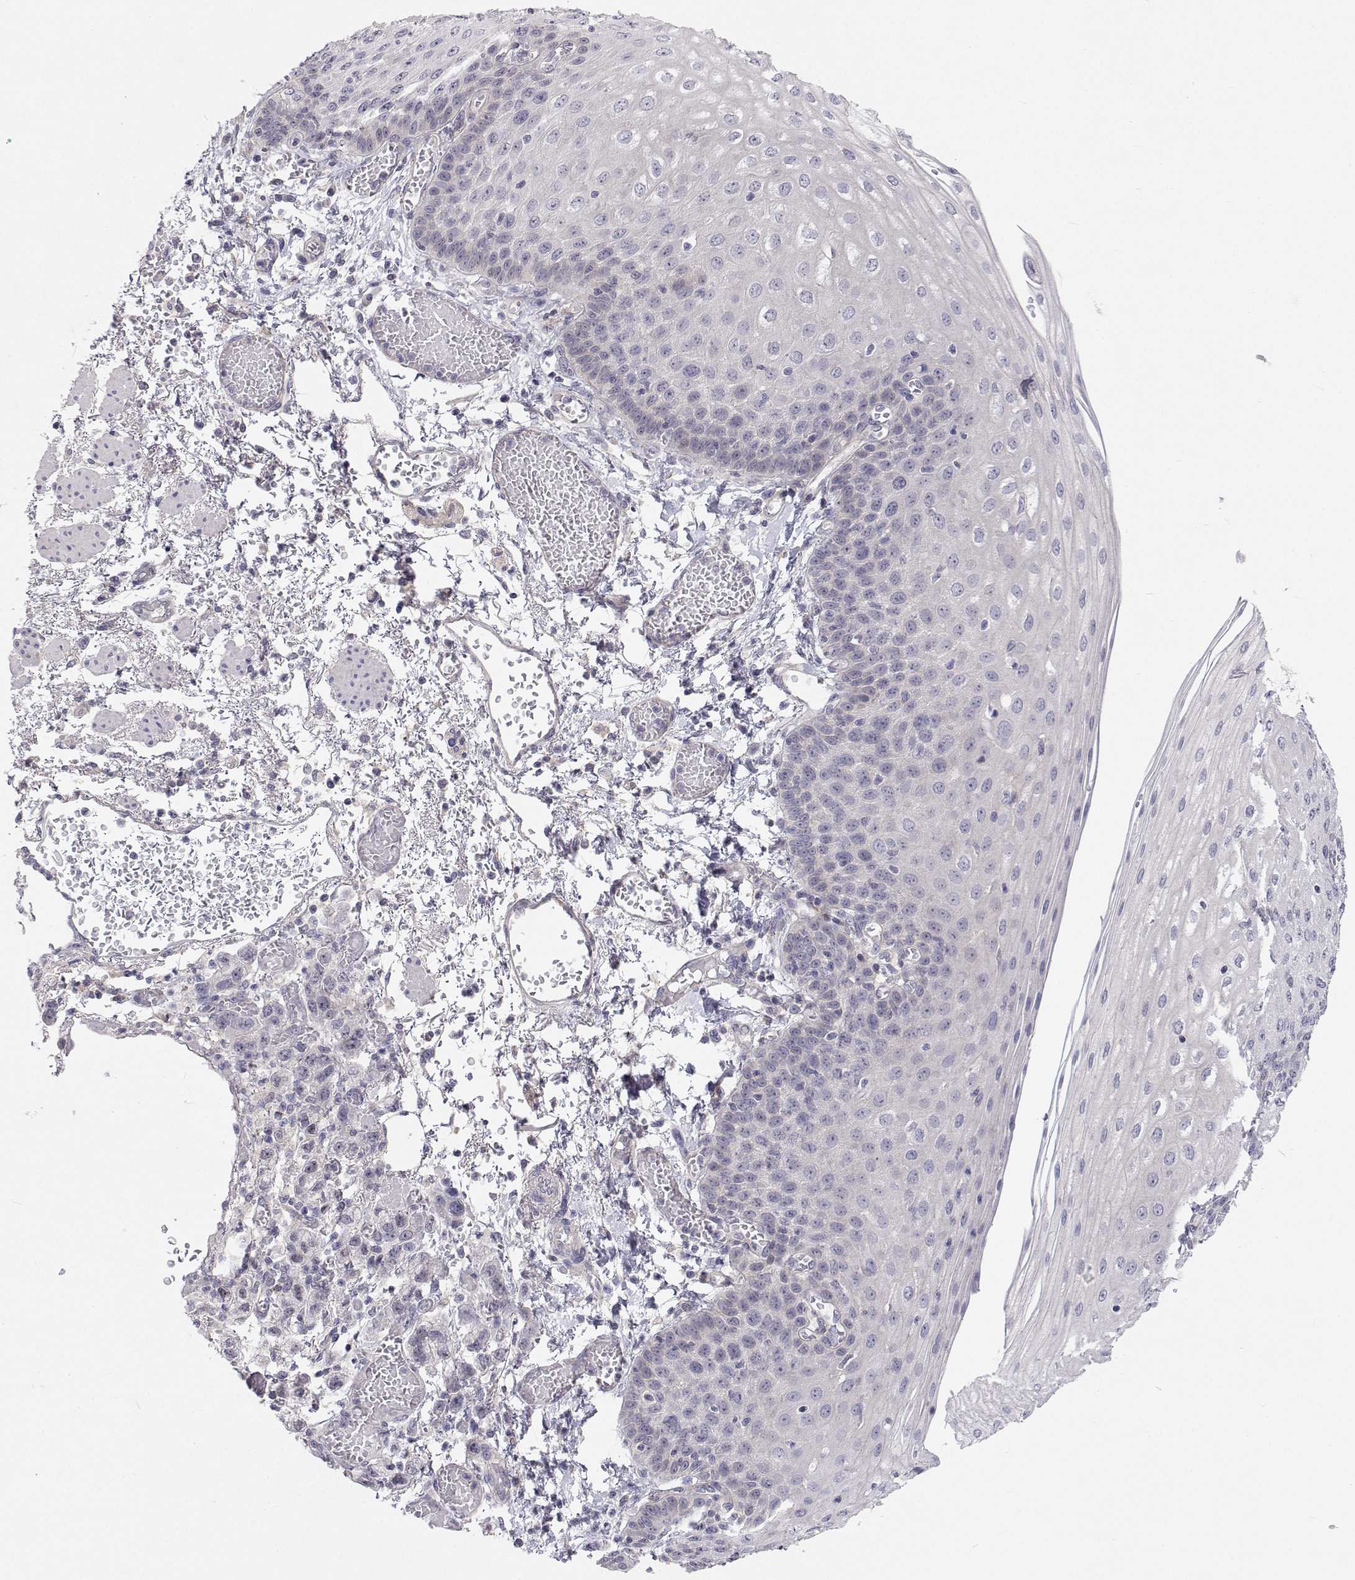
{"staining": {"intensity": "negative", "quantity": "none", "location": "none"}, "tissue": "esophagus", "cell_type": "Squamous epithelial cells", "image_type": "normal", "snomed": [{"axis": "morphology", "description": "Normal tissue, NOS"}, {"axis": "morphology", "description": "Adenocarcinoma, NOS"}, {"axis": "topography", "description": "Esophagus"}], "caption": "Immunohistochemical staining of unremarkable esophagus demonstrates no significant staining in squamous epithelial cells.", "gene": "MYPN", "patient": {"sex": "male", "age": 81}}